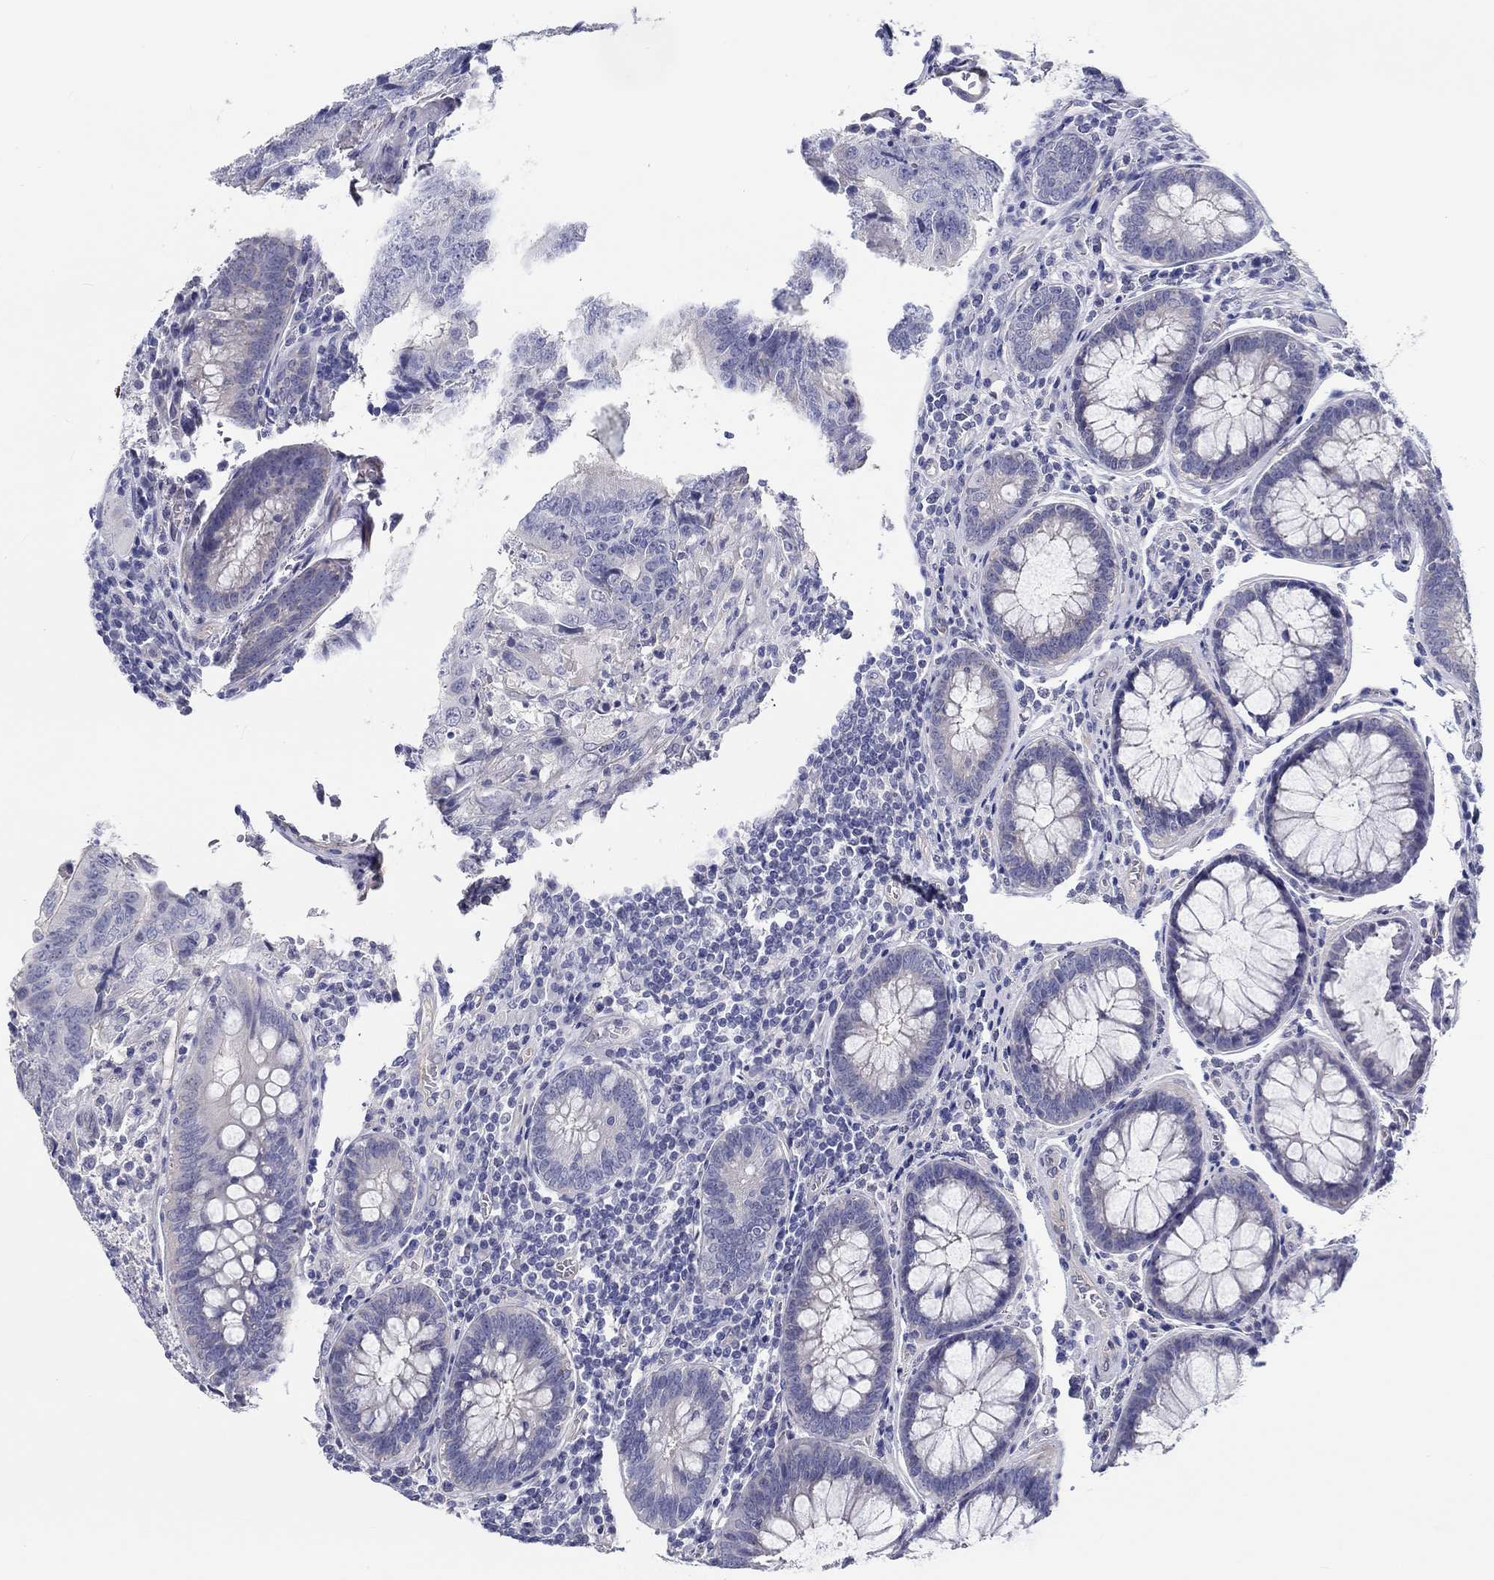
{"staining": {"intensity": "negative", "quantity": "none", "location": "none"}, "tissue": "colorectal cancer", "cell_type": "Tumor cells", "image_type": "cancer", "snomed": [{"axis": "morphology", "description": "Adenocarcinoma, NOS"}, {"axis": "topography", "description": "Colon"}], "caption": "A high-resolution micrograph shows immunohistochemistry staining of adenocarcinoma (colorectal), which demonstrates no significant staining in tumor cells. Nuclei are stained in blue.", "gene": "CRYGD", "patient": {"sex": "female", "age": 48}}